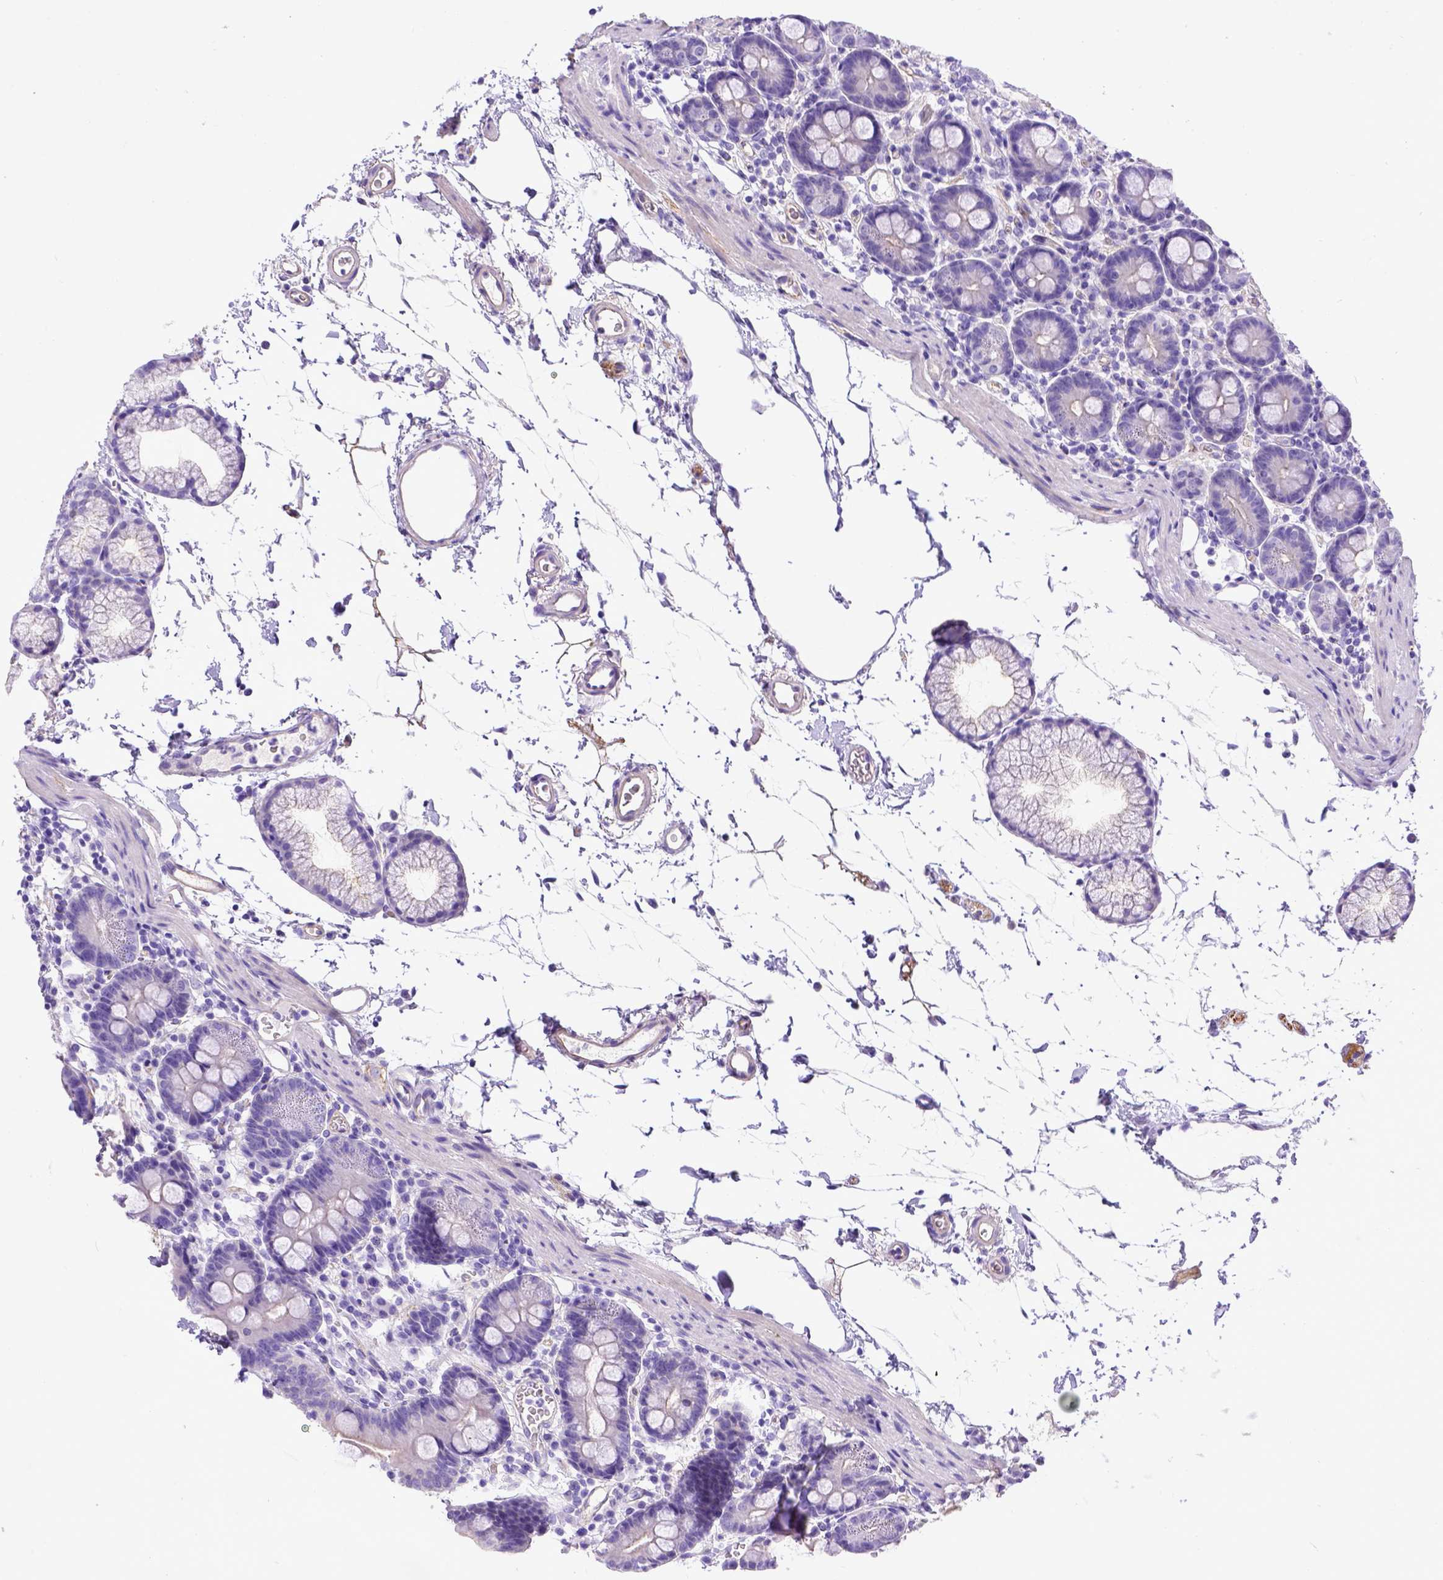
{"staining": {"intensity": "negative", "quantity": "none", "location": "none"}, "tissue": "duodenum", "cell_type": "Glandular cells", "image_type": "normal", "snomed": [{"axis": "morphology", "description": "Normal tissue, NOS"}, {"axis": "topography", "description": "Duodenum"}], "caption": "This is an immunohistochemistry (IHC) histopathology image of normal human duodenum. There is no staining in glandular cells.", "gene": "LRRC18", "patient": {"sex": "male", "age": 59}}